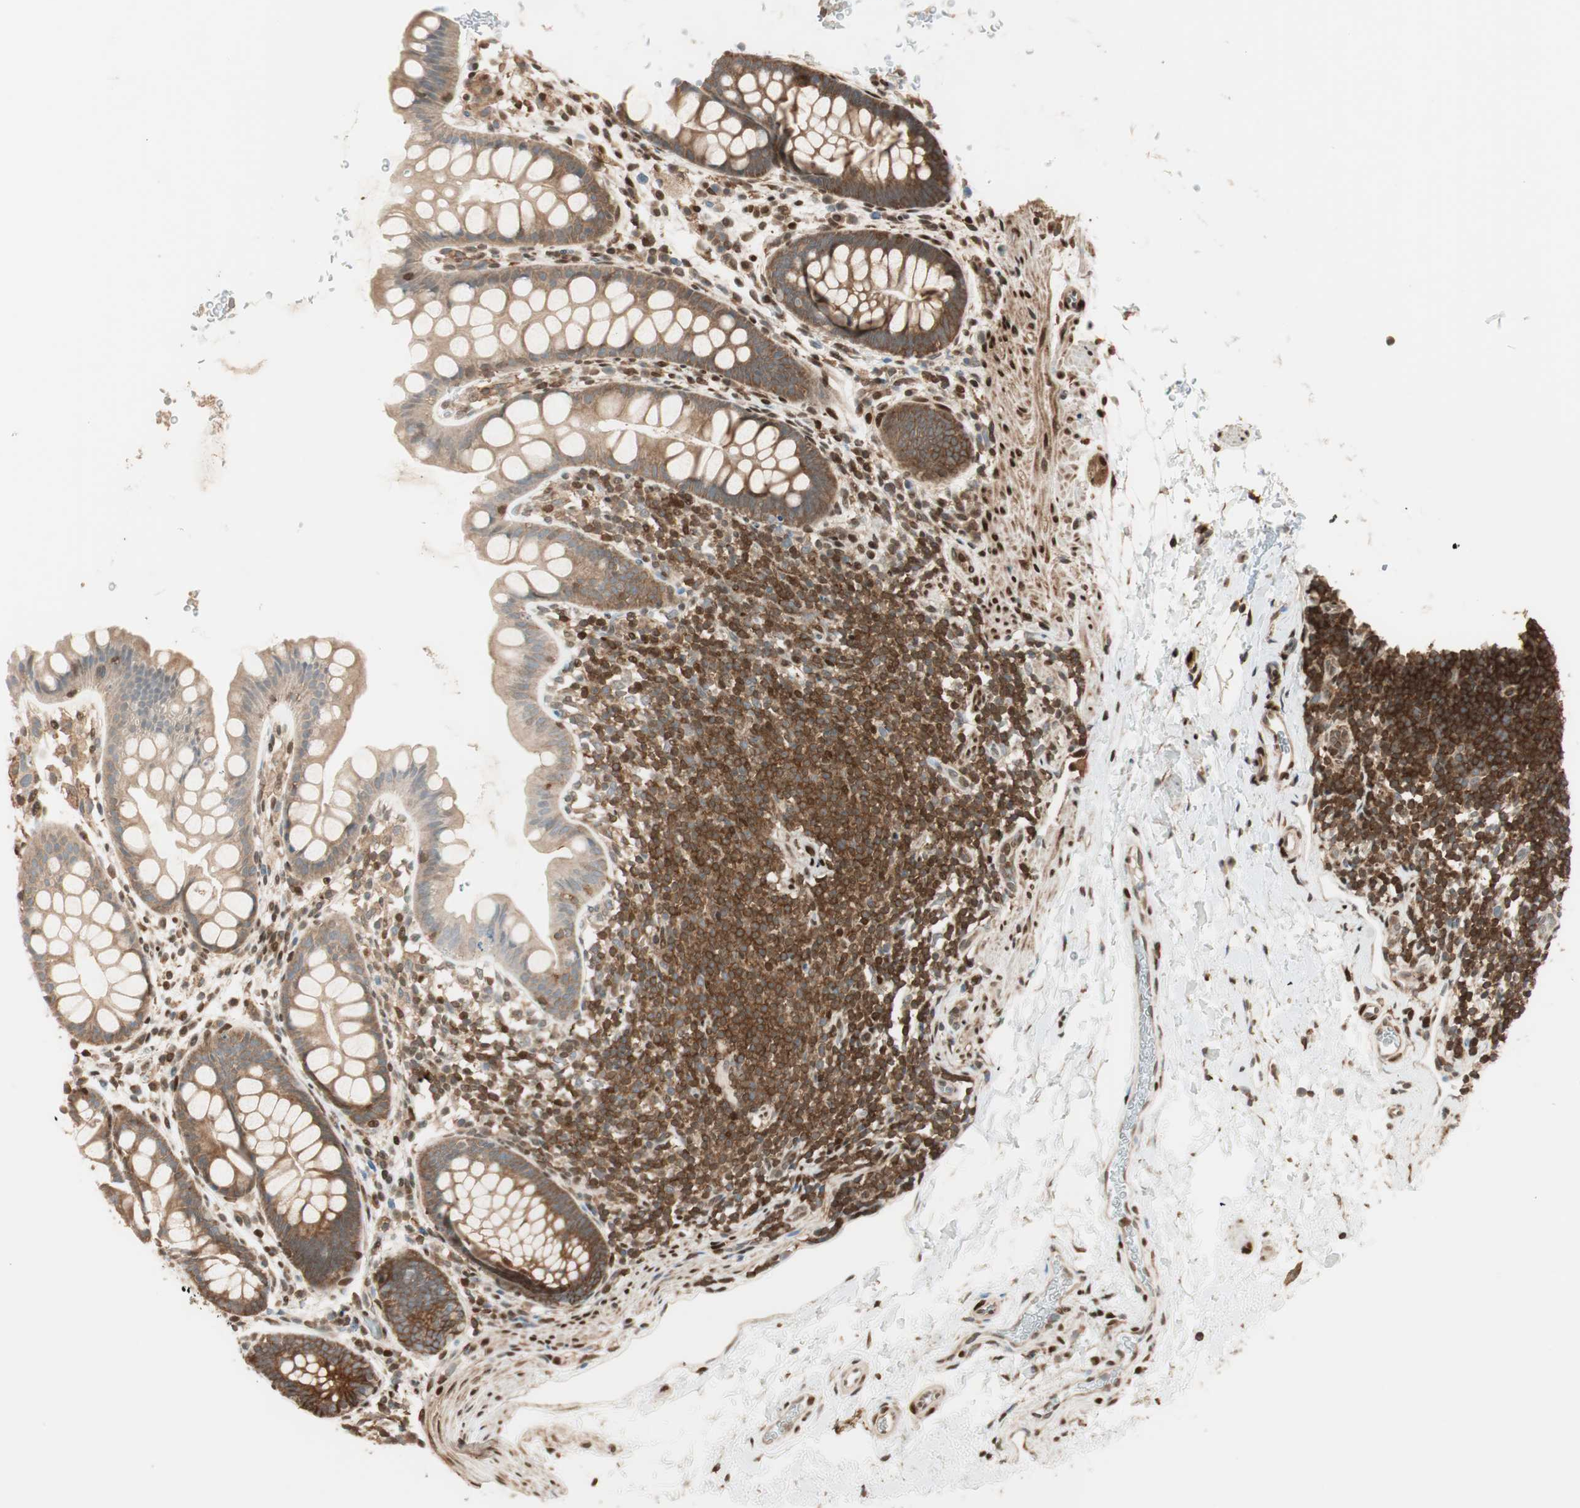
{"staining": {"intensity": "strong", "quantity": ">75%", "location": "cytoplasmic/membranous"}, "tissue": "rectum", "cell_type": "Glandular cells", "image_type": "normal", "snomed": [{"axis": "morphology", "description": "Normal tissue, NOS"}, {"axis": "topography", "description": "Rectum"}], "caption": "Protein expression by immunohistochemistry (IHC) demonstrates strong cytoplasmic/membranous staining in about >75% of glandular cells in normal rectum.", "gene": "BIN1", "patient": {"sex": "female", "age": 24}}